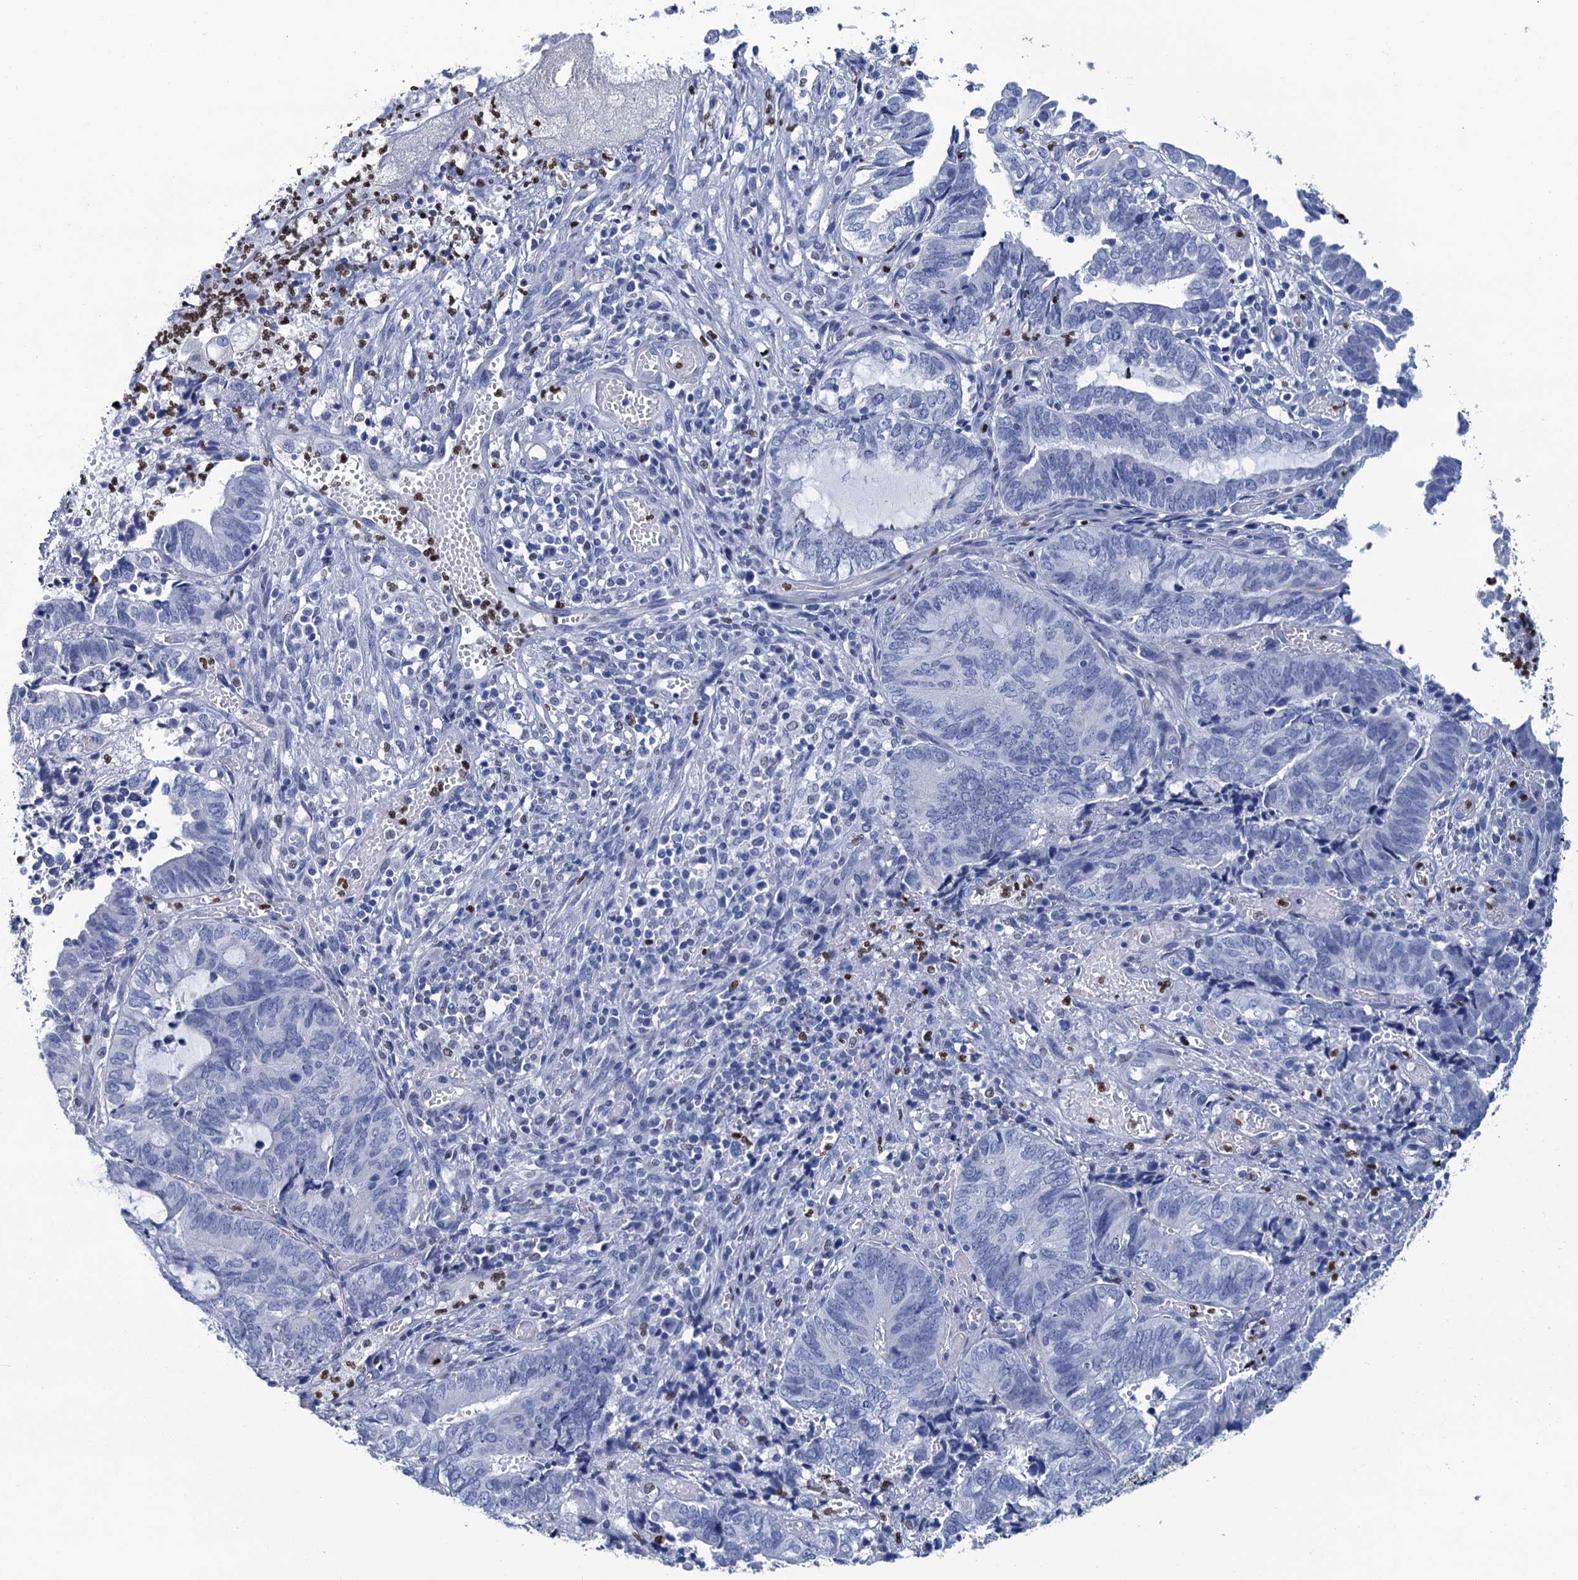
{"staining": {"intensity": "negative", "quantity": "none", "location": "none"}, "tissue": "endometrial cancer", "cell_type": "Tumor cells", "image_type": "cancer", "snomed": [{"axis": "morphology", "description": "Adenocarcinoma, NOS"}, {"axis": "topography", "description": "Uterus"}, {"axis": "topography", "description": "Endometrium"}], "caption": "High magnification brightfield microscopy of endometrial adenocarcinoma stained with DAB (3,3'-diaminobenzidine) (brown) and counterstained with hematoxylin (blue): tumor cells show no significant positivity. (DAB (3,3'-diaminobenzidine) immunohistochemistry (IHC), high magnification).", "gene": "RHCG", "patient": {"sex": "female", "age": 70}}